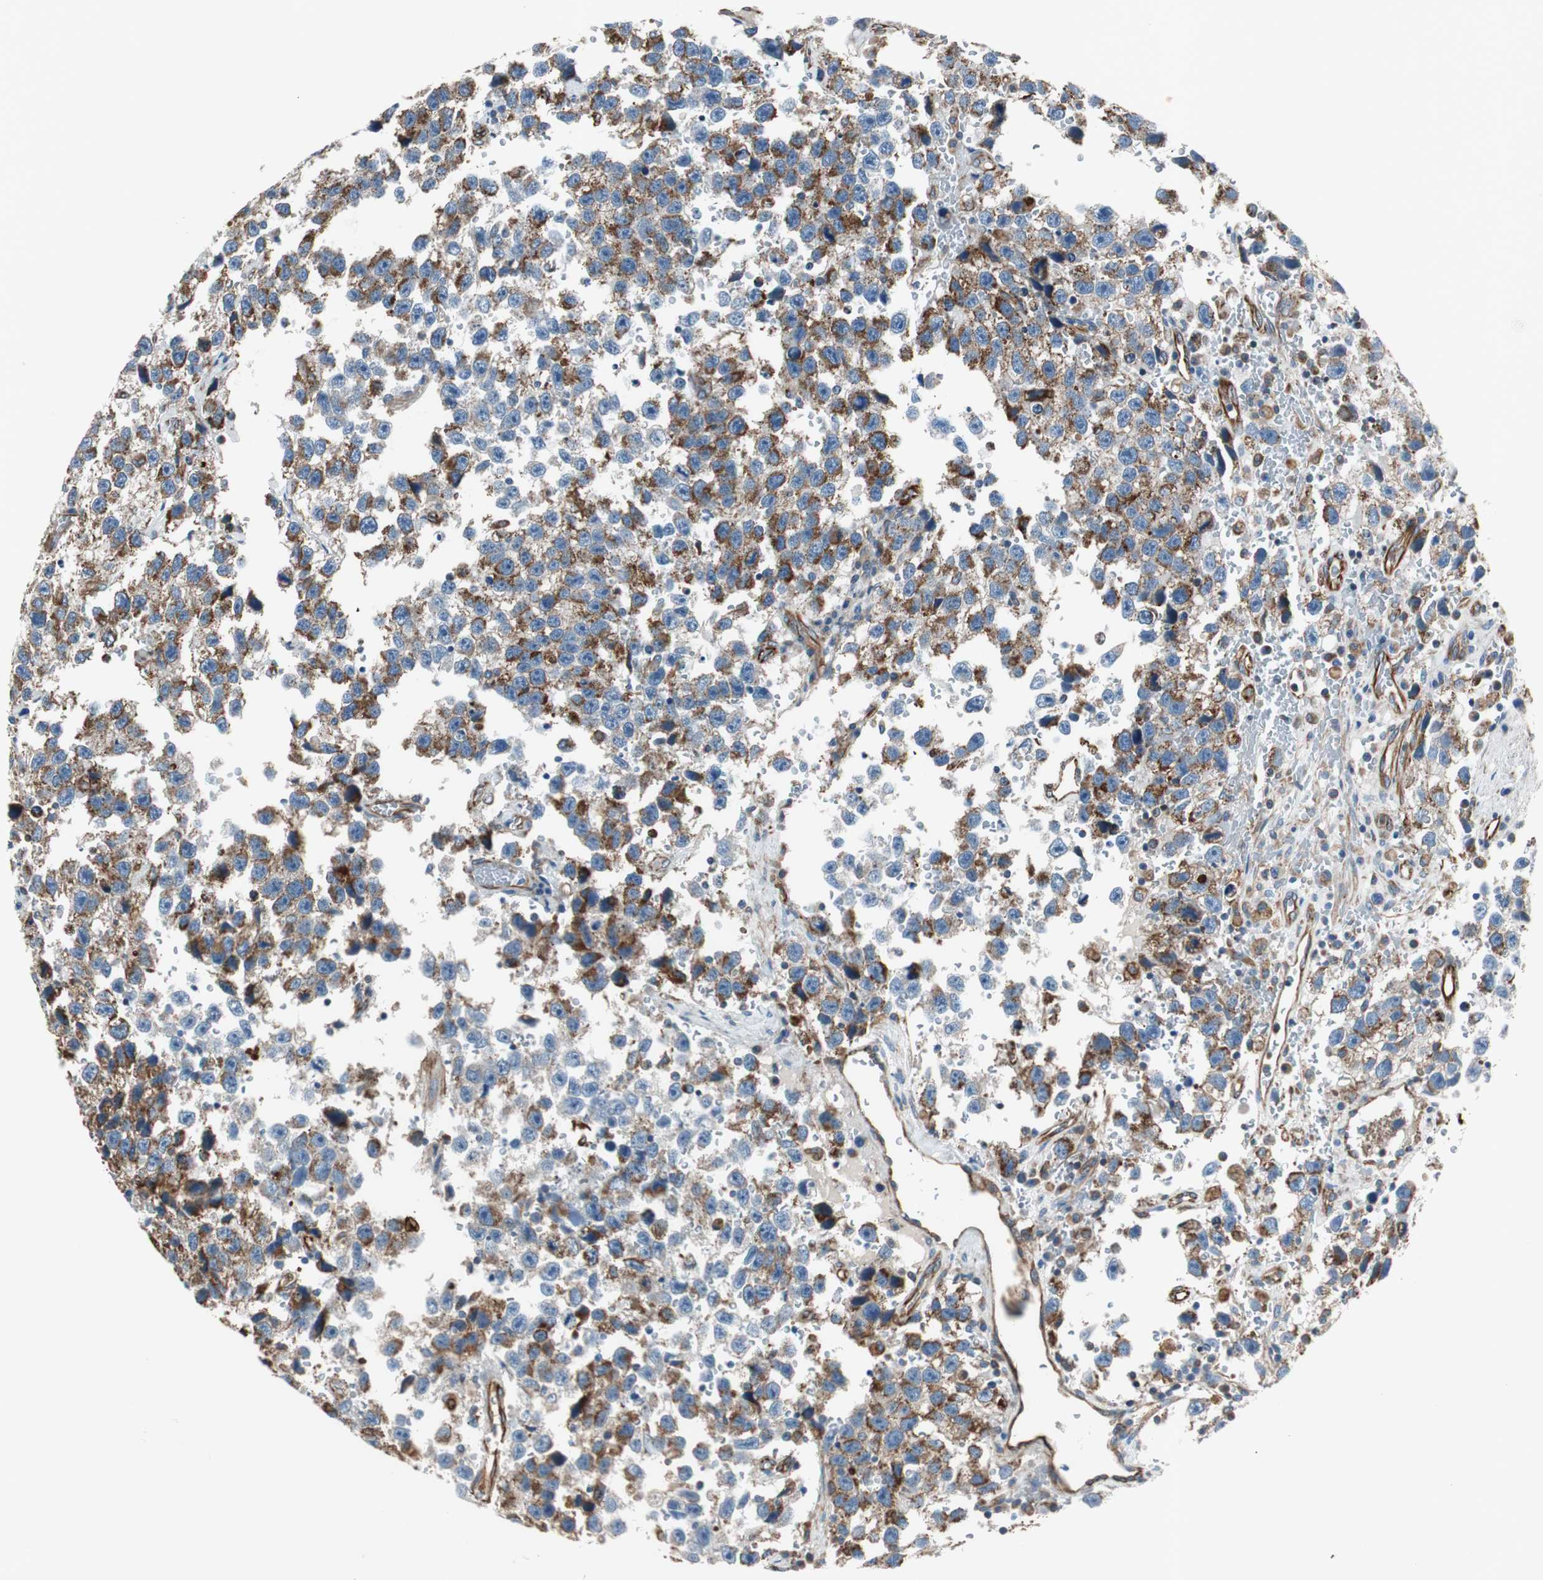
{"staining": {"intensity": "moderate", "quantity": "25%-75%", "location": "cytoplasmic/membranous"}, "tissue": "testis cancer", "cell_type": "Tumor cells", "image_type": "cancer", "snomed": [{"axis": "morphology", "description": "Seminoma, NOS"}, {"axis": "topography", "description": "Testis"}], "caption": "Seminoma (testis) stained for a protein reveals moderate cytoplasmic/membranous positivity in tumor cells.", "gene": "SRCIN1", "patient": {"sex": "male", "age": 33}}